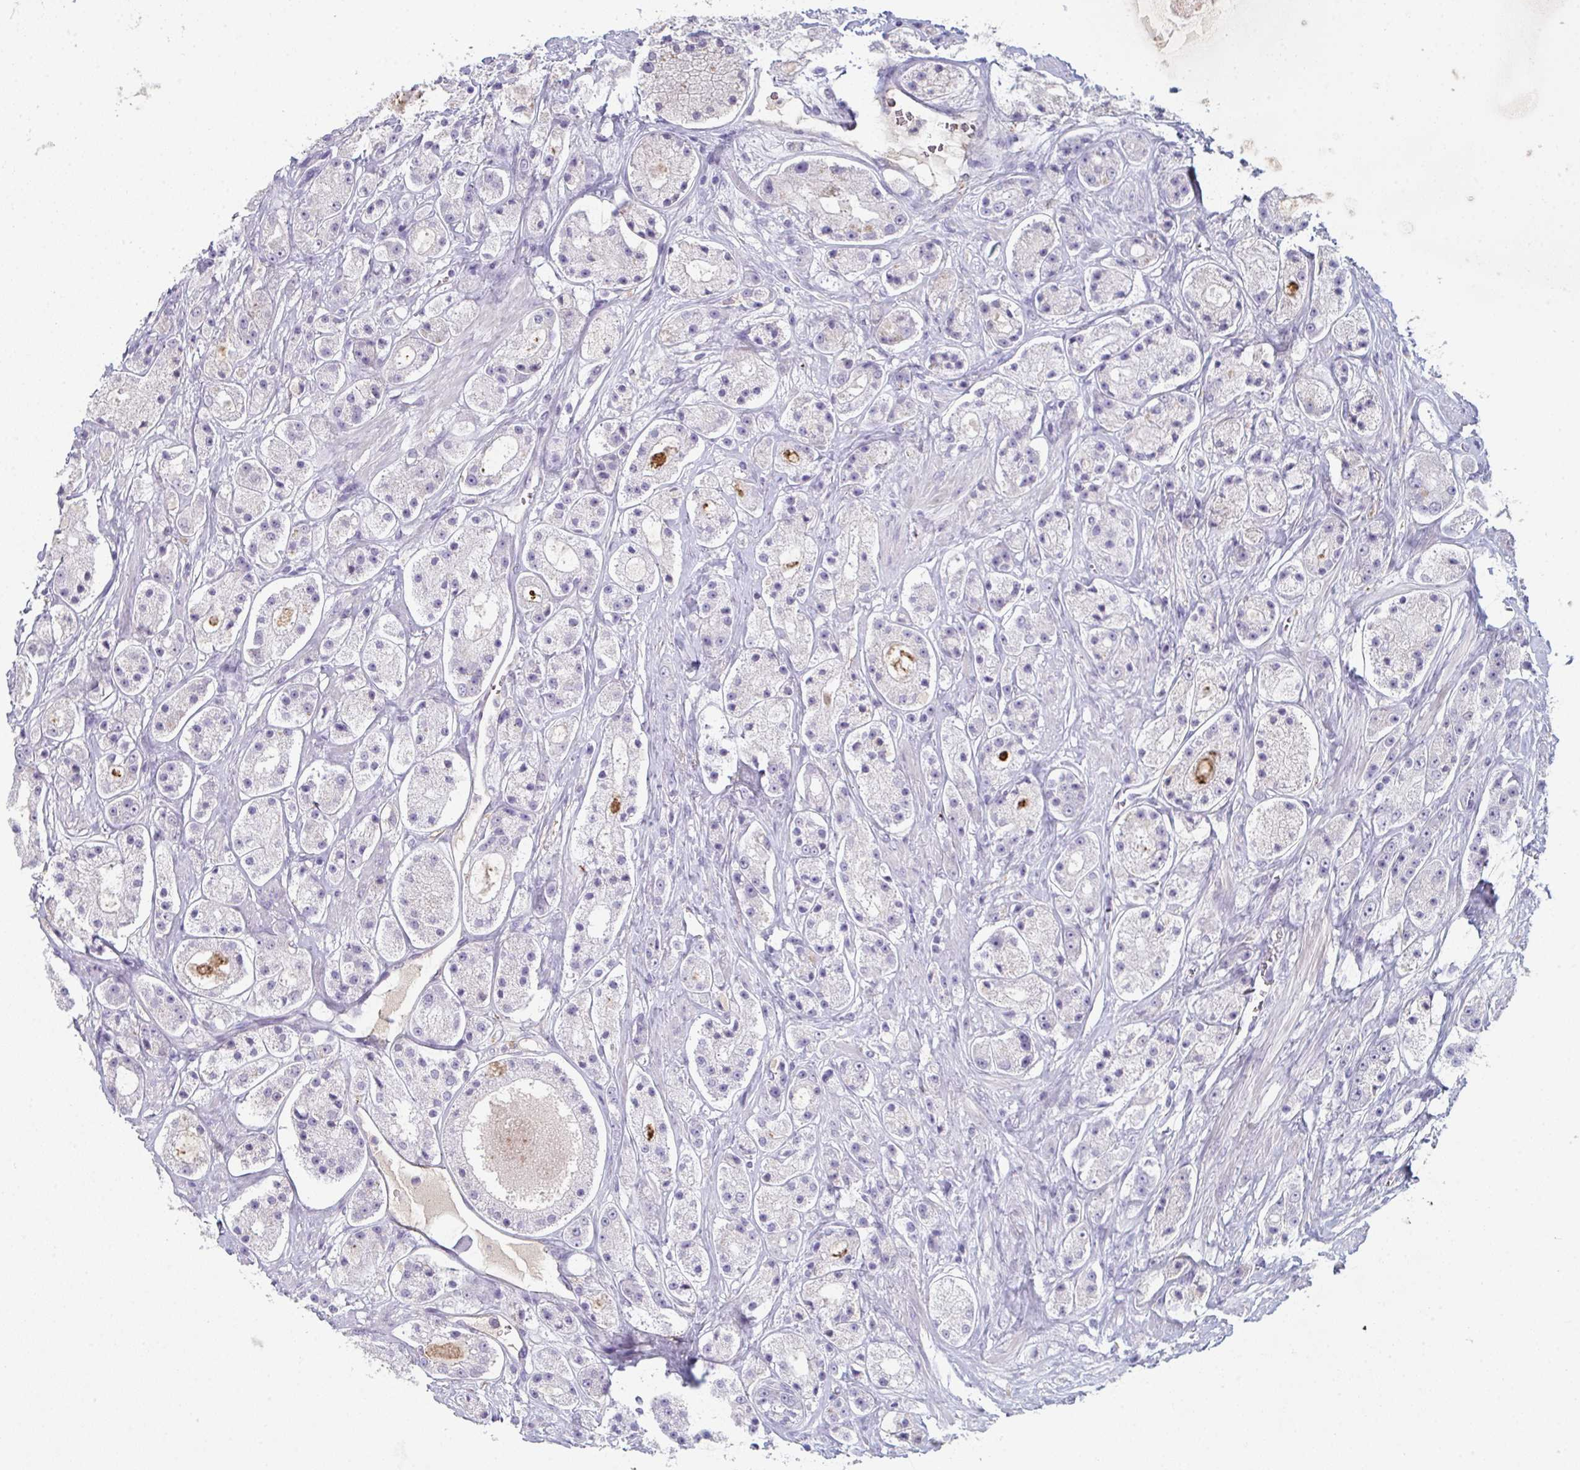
{"staining": {"intensity": "negative", "quantity": "none", "location": "none"}, "tissue": "prostate cancer", "cell_type": "Tumor cells", "image_type": "cancer", "snomed": [{"axis": "morphology", "description": "Adenocarcinoma, High grade"}, {"axis": "topography", "description": "Prostate"}], "caption": "Immunohistochemistry of prostate cancer reveals no staining in tumor cells.", "gene": "ADAM21", "patient": {"sex": "male", "age": 67}}